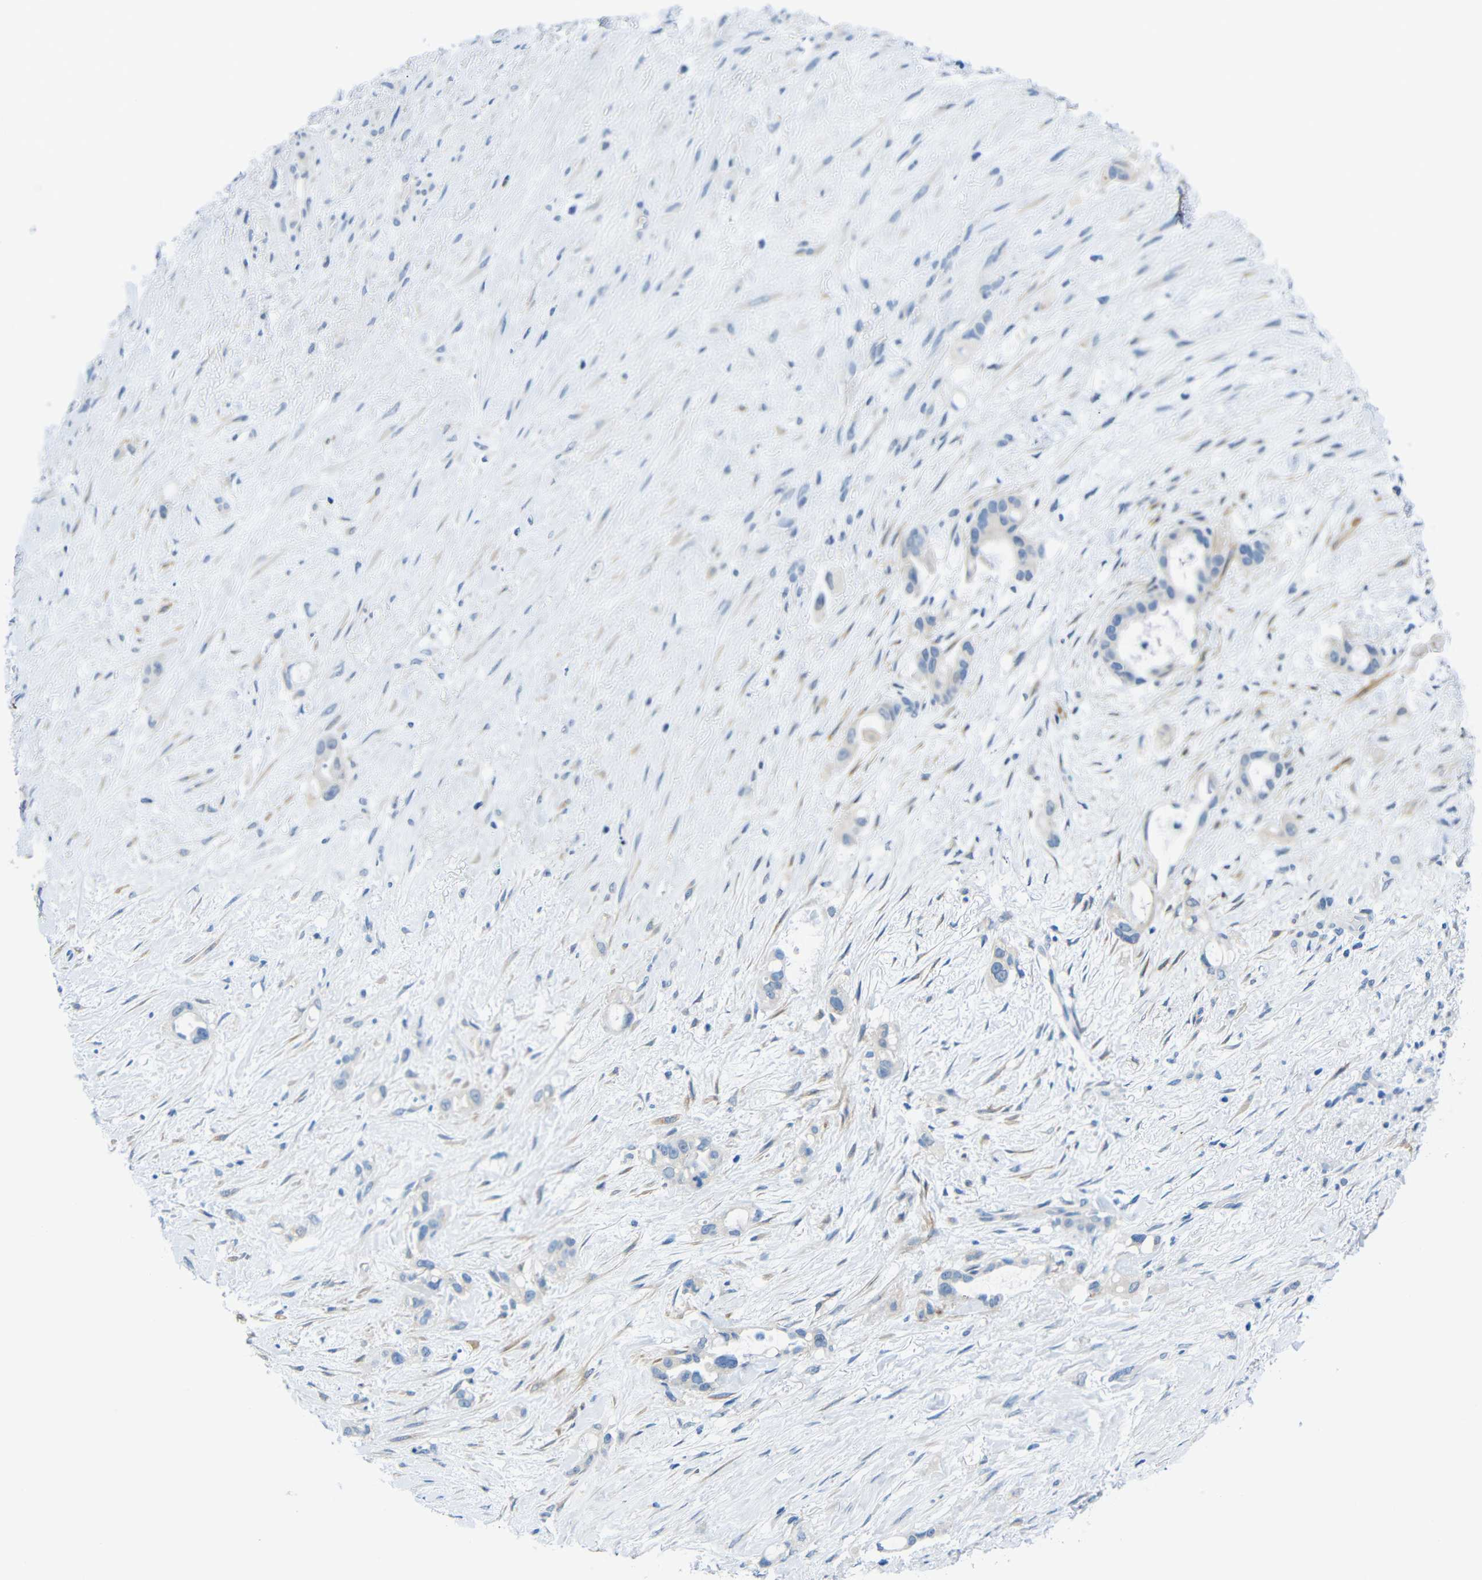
{"staining": {"intensity": "negative", "quantity": "none", "location": "none"}, "tissue": "liver cancer", "cell_type": "Tumor cells", "image_type": "cancer", "snomed": [{"axis": "morphology", "description": "Cholangiocarcinoma"}, {"axis": "topography", "description": "Liver"}], "caption": "This image is of cholangiocarcinoma (liver) stained with immunohistochemistry to label a protein in brown with the nuclei are counter-stained blue. There is no staining in tumor cells.", "gene": "NEGR1", "patient": {"sex": "female", "age": 65}}